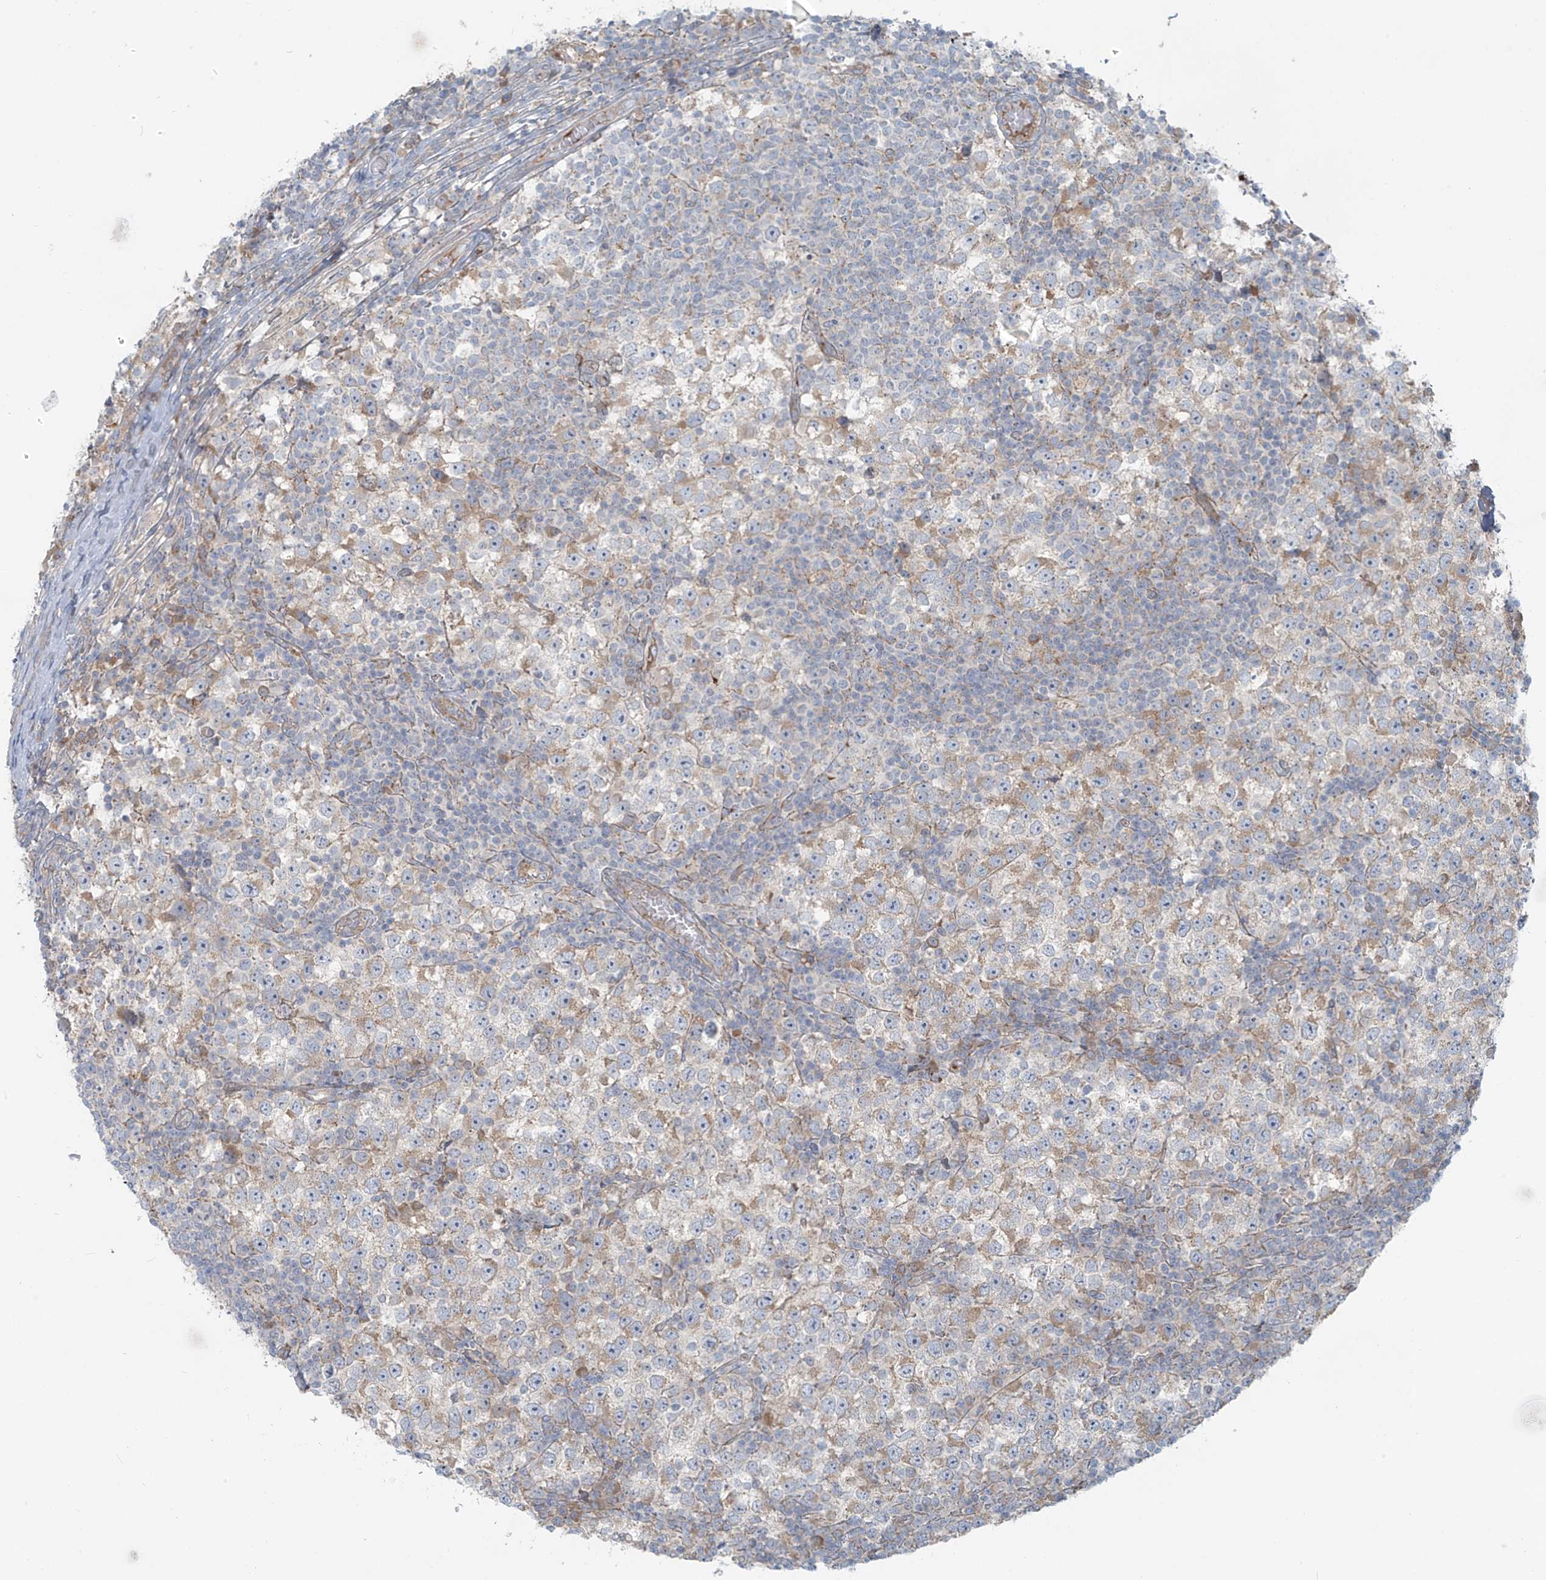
{"staining": {"intensity": "moderate", "quantity": "25%-75%", "location": "cytoplasmic/membranous"}, "tissue": "testis cancer", "cell_type": "Tumor cells", "image_type": "cancer", "snomed": [{"axis": "morphology", "description": "Seminoma, NOS"}, {"axis": "topography", "description": "Testis"}], "caption": "Immunohistochemistry photomicrograph of neoplastic tissue: testis cancer (seminoma) stained using immunohistochemistry (IHC) shows medium levels of moderate protein expression localized specifically in the cytoplasmic/membranous of tumor cells, appearing as a cytoplasmic/membranous brown color.", "gene": "LZTS3", "patient": {"sex": "male", "age": 65}}